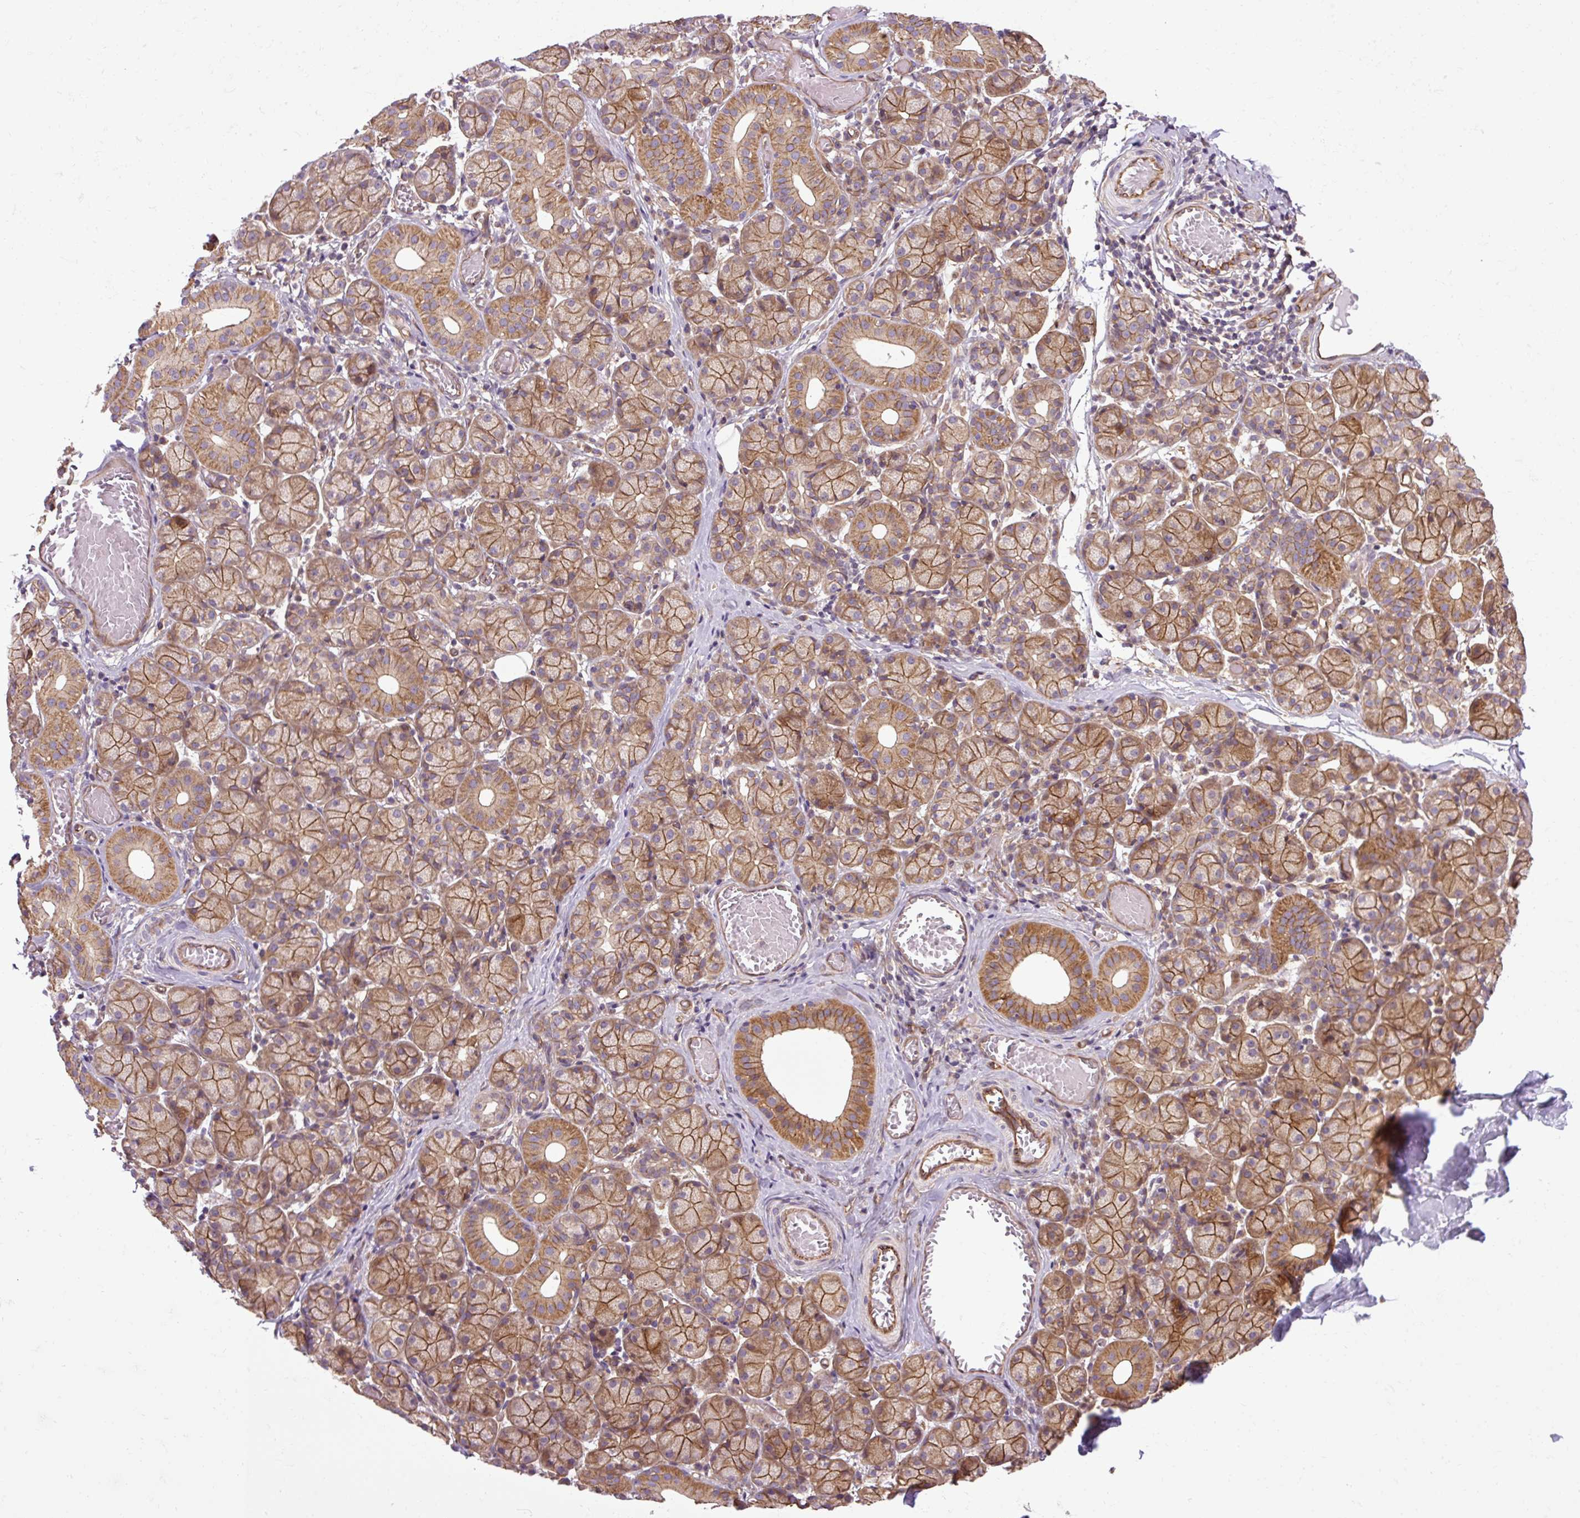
{"staining": {"intensity": "moderate", "quantity": ">75%", "location": "cytoplasmic/membranous"}, "tissue": "salivary gland", "cell_type": "Glandular cells", "image_type": "normal", "snomed": [{"axis": "morphology", "description": "Normal tissue, NOS"}, {"axis": "topography", "description": "Salivary gland"}], "caption": "Glandular cells demonstrate medium levels of moderate cytoplasmic/membranous expression in approximately >75% of cells in unremarkable human salivary gland. (Brightfield microscopy of DAB IHC at high magnification).", "gene": "CCDC93", "patient": {"sex": "female", "age": 24}}